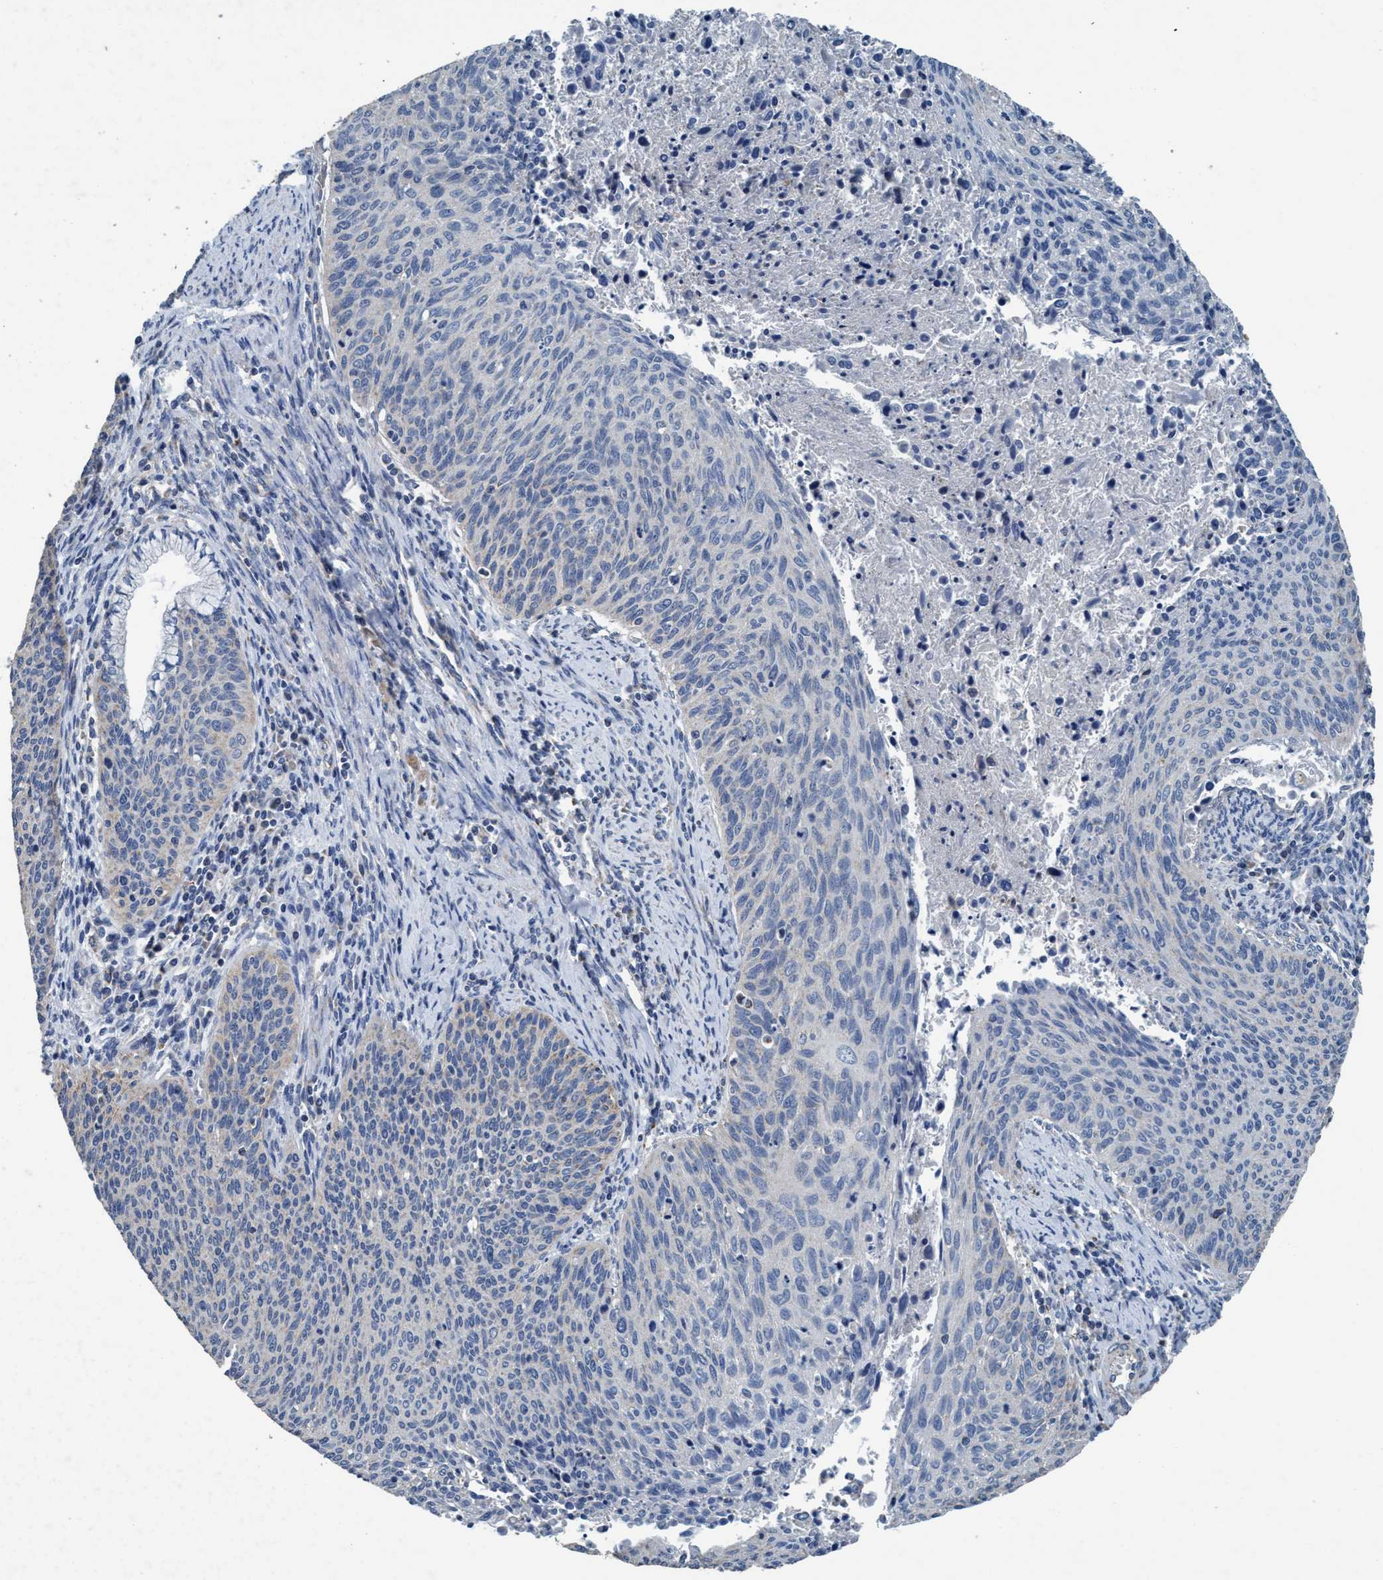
{"staining": {"intensity": "negative", "quantity": "none", "location": "none"}, "tissue": "cervical cancer", "cell_type": "Tumor cells", "image_type": "cancer", "snomed": [{"axis": "morphology", "description": "Squamous cell carcinoma, NOS"}, {"axis": "topography", "description": "Cervix"}], "caption": "A high-resolution histopathology image shows immunohistochemistry (IHC) staining of cervical squamous cell carcinoma, which demonstrates no significant positivity in tumor cells.", "gene": "ANKFN1", "patient": {"sex": "female", "age": 55}}